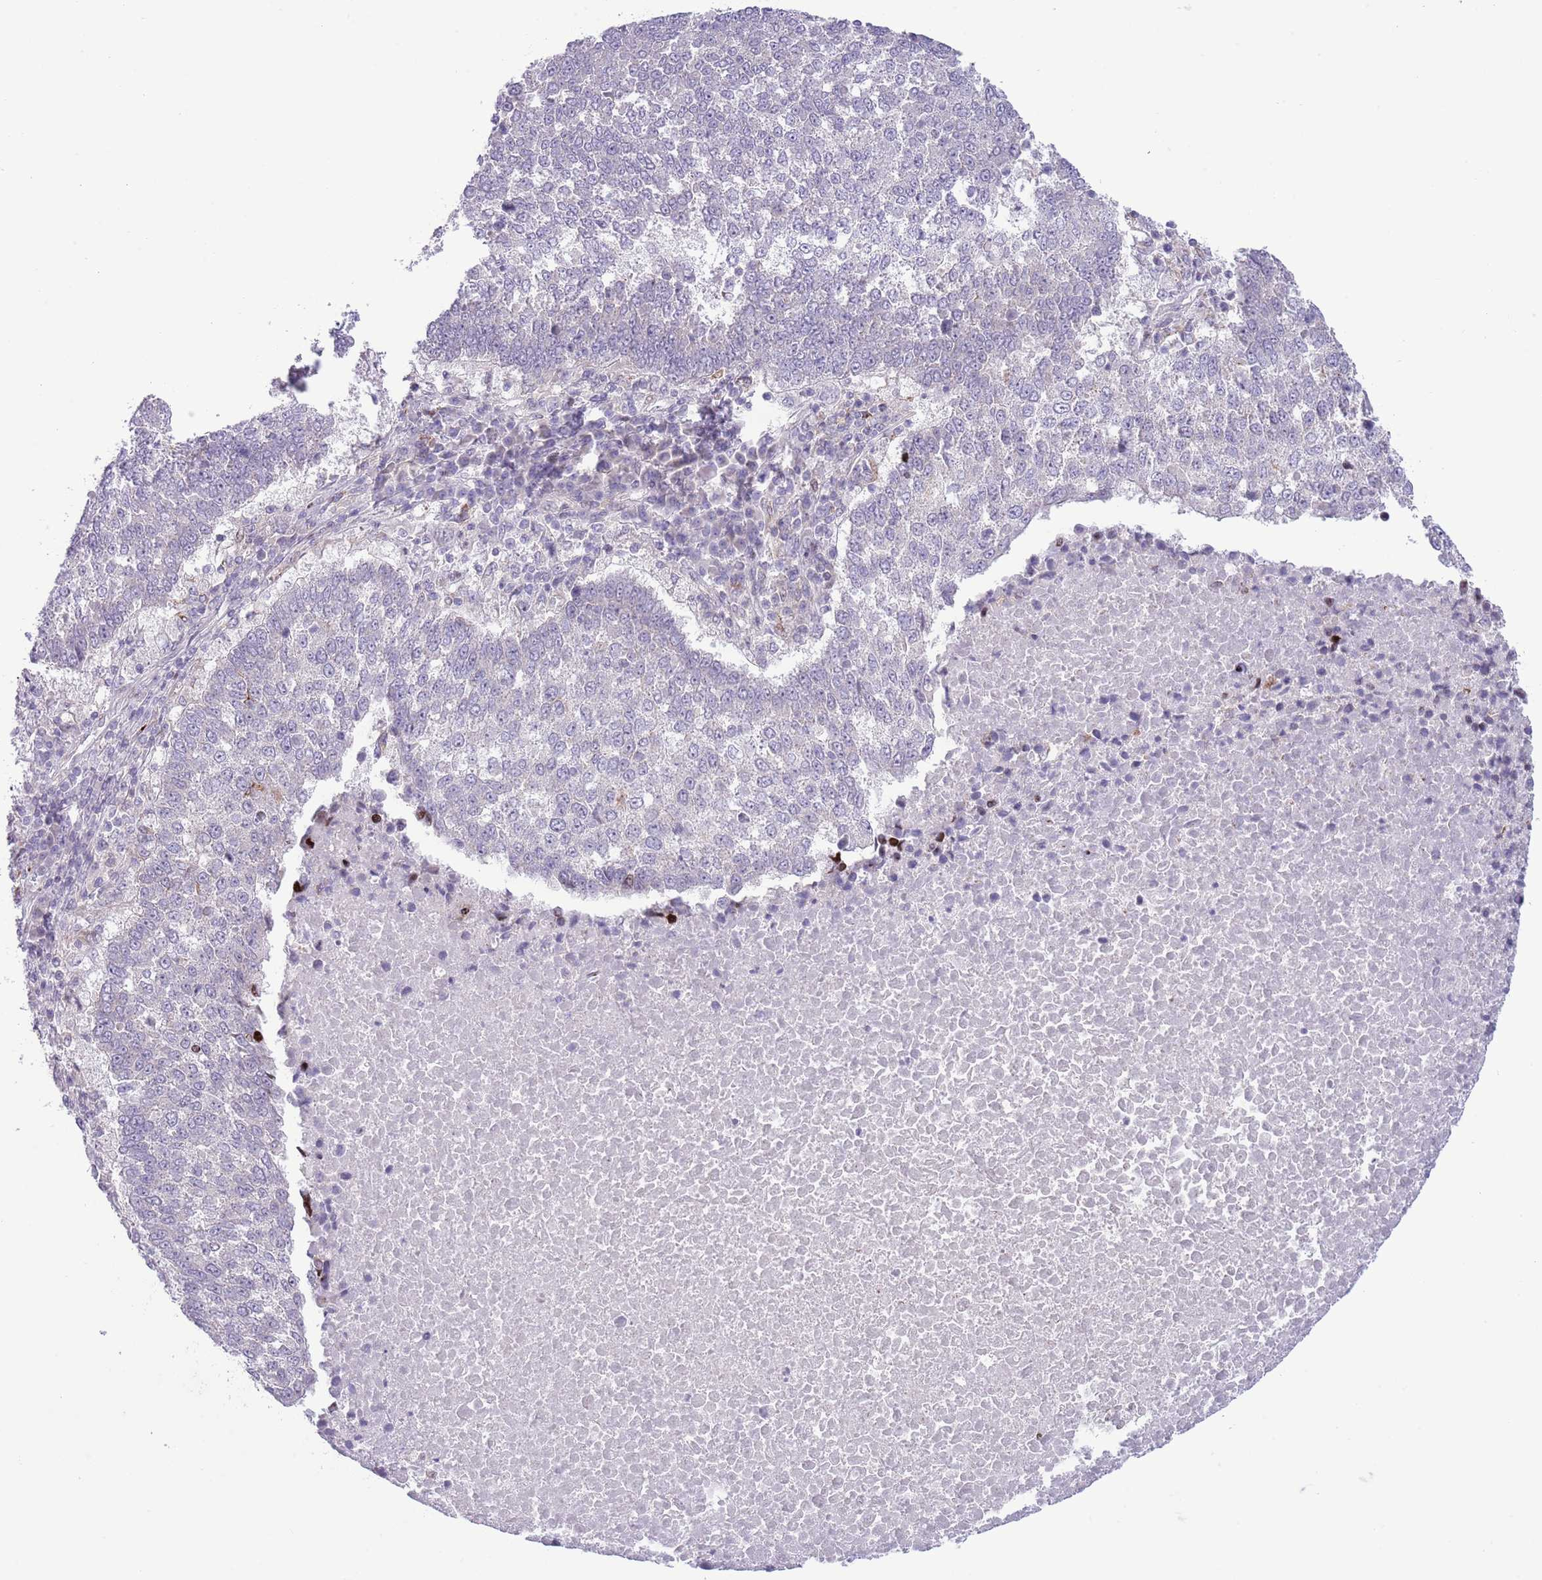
{"staining": {"intensity": "negative", "quantity": "none", "location": "none"}, "tissue": "lung cancer", "cell_type": "Tumor cells", "image_type": "cancer", "snomed": [{"axis": "morphology", "description": "Squamous cell carcinoma, NOS"}, {"axis": "topography", "description": "Lung"}], "caption": "Tumor cells show no significant protein positivity in squamous cell carcinoma (lung).", "gene": "ANO8", "patient": {"sex": "male", "age": 73}}